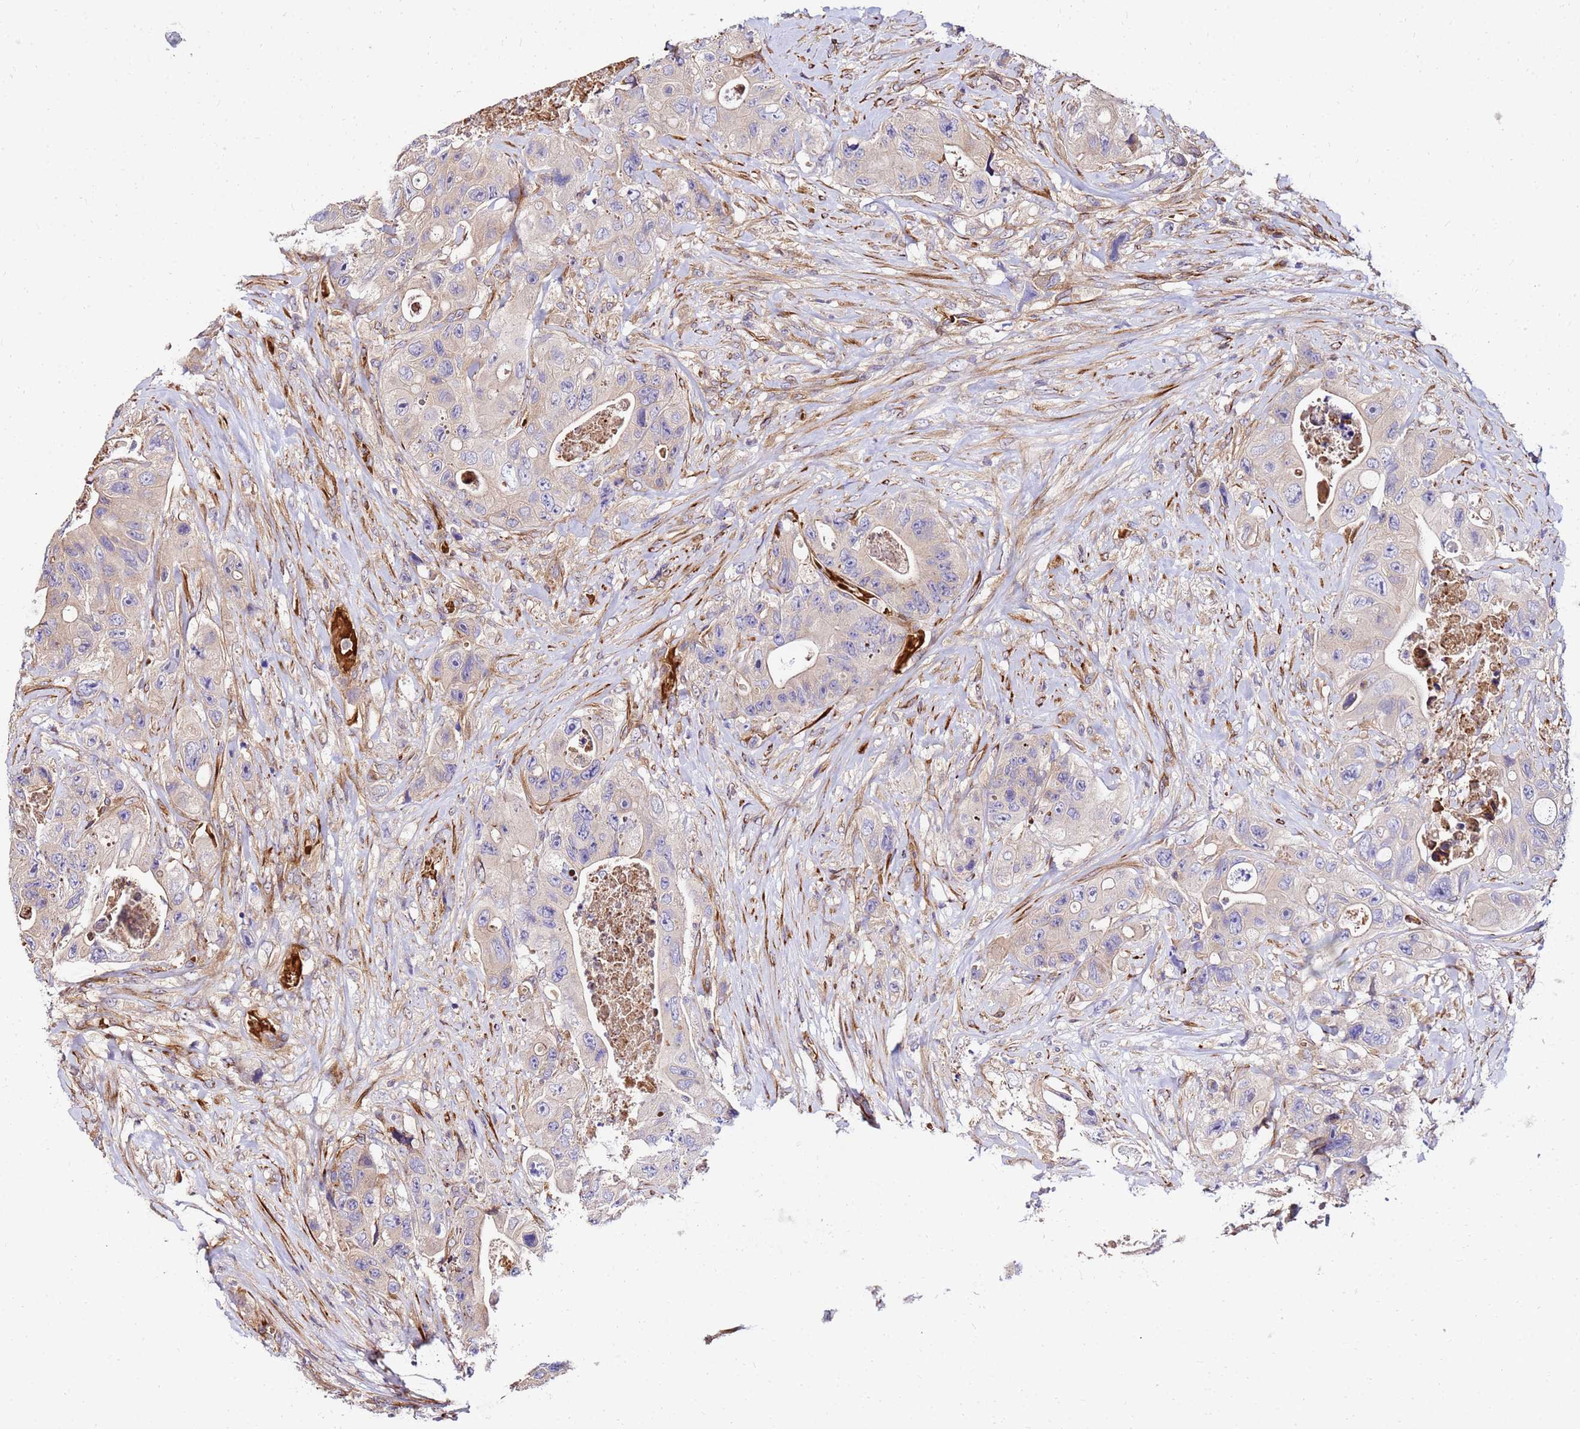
{"staining": {"intensity": "weak", "quantity": "25%-75%", "location": "cytoplasmic/membranous"}, "tissue": "colorectal cancer", "cell_type": "Tumor cells", "image_type": "cancer", "snomed": [{"axis": "morphology", "description": "Adenocarcinoma, NOS"}, {"axis": "topography", "description": "Colon"}], "caption": "Adenocarcinoma (colorectal) stained with a protein marker demonstrates weak staining in tumor cells.", "gene": "WWC2", "patient": {"sex": "female", "age": 46}}